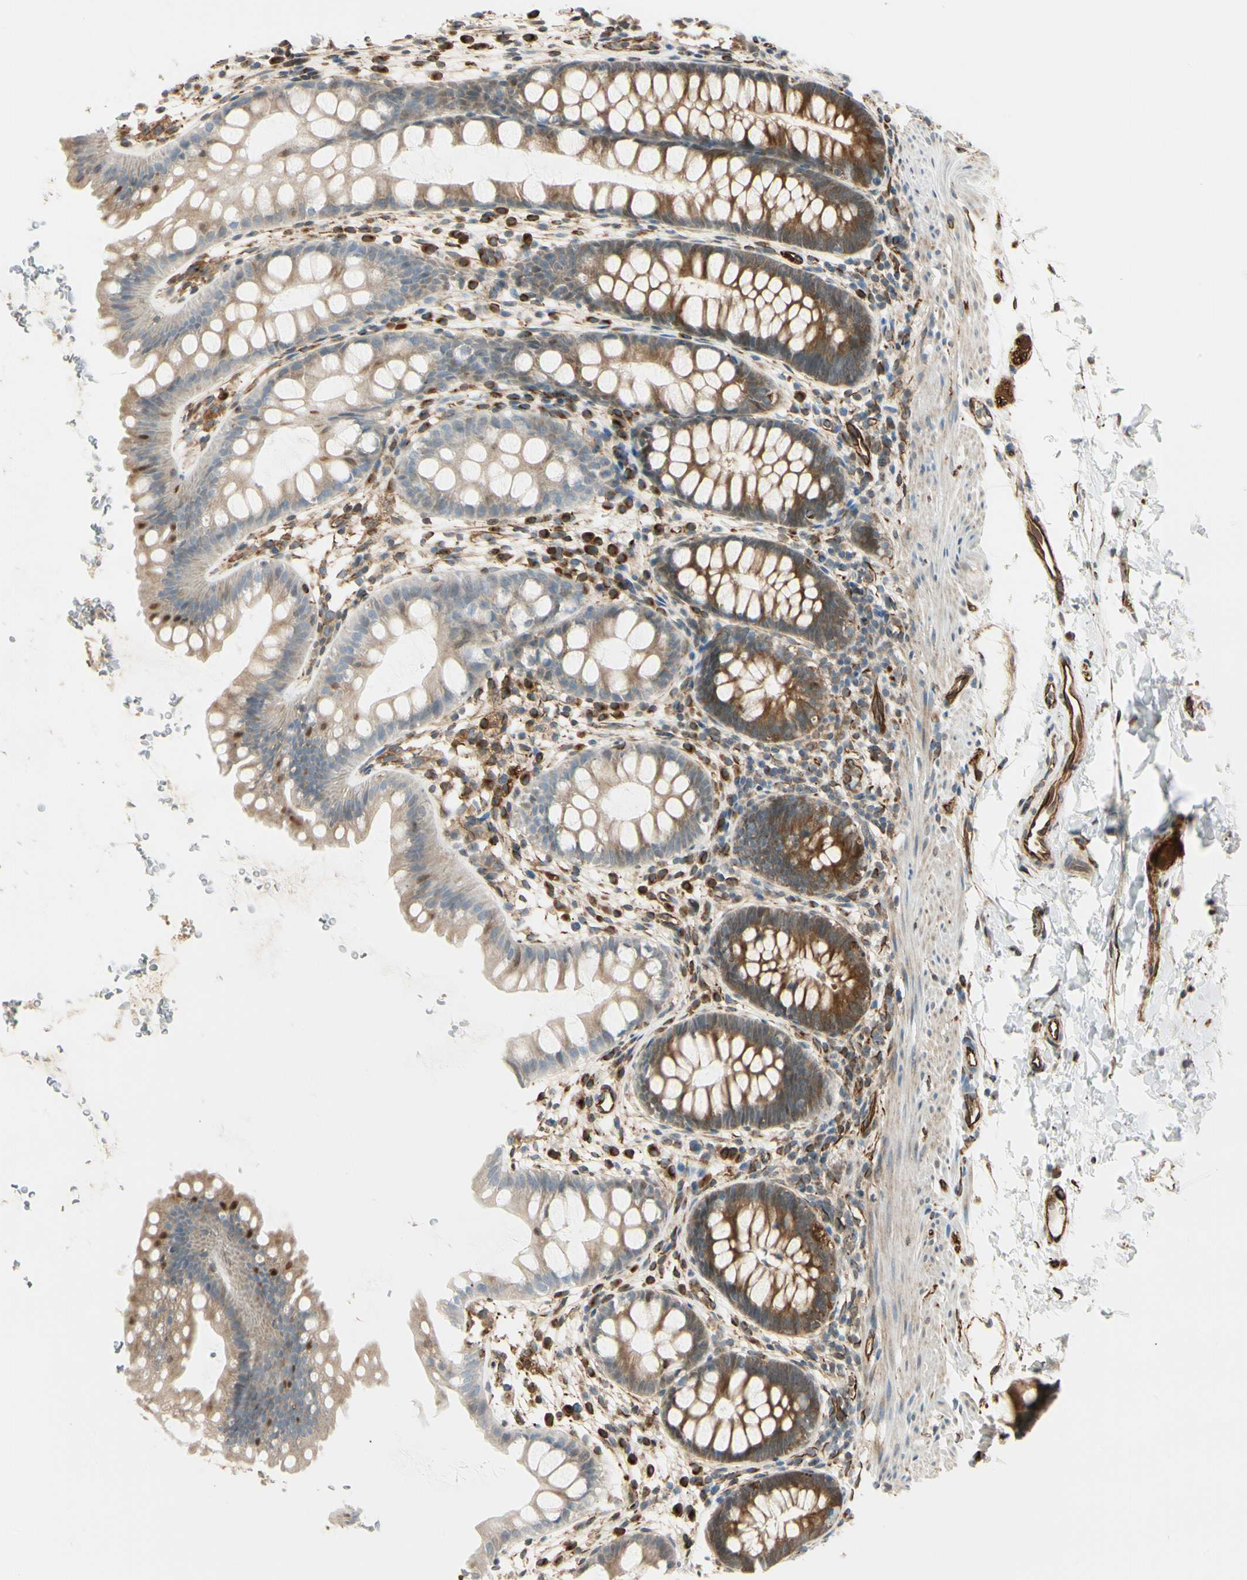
{"staining": {"intensity": "strong", "quantity": ">75%", "location": "cytoplasmic/membranous"}, "tissue": "rectum", "cell_type": "Glandular cells", "image_type": "normal", "snomed": [{"axis": "morphology", "description": "Normal tissue, NOS"}, {"axis": "topography", "description": "Rectum"}], "caption": "Immunohistochemical staining of normal rectum exhibits >75% levels of strong cytoplasmic/membranous protein positivity in about >75% of glandular cells. (Stains: DAB (3,3'-diaminobenzidine) in brown, nuclei in blue, Microscopy: brightfield microscopy at high magnification).", "gene": "FTH1", "patient": {"sex": "female", "age": 24}}